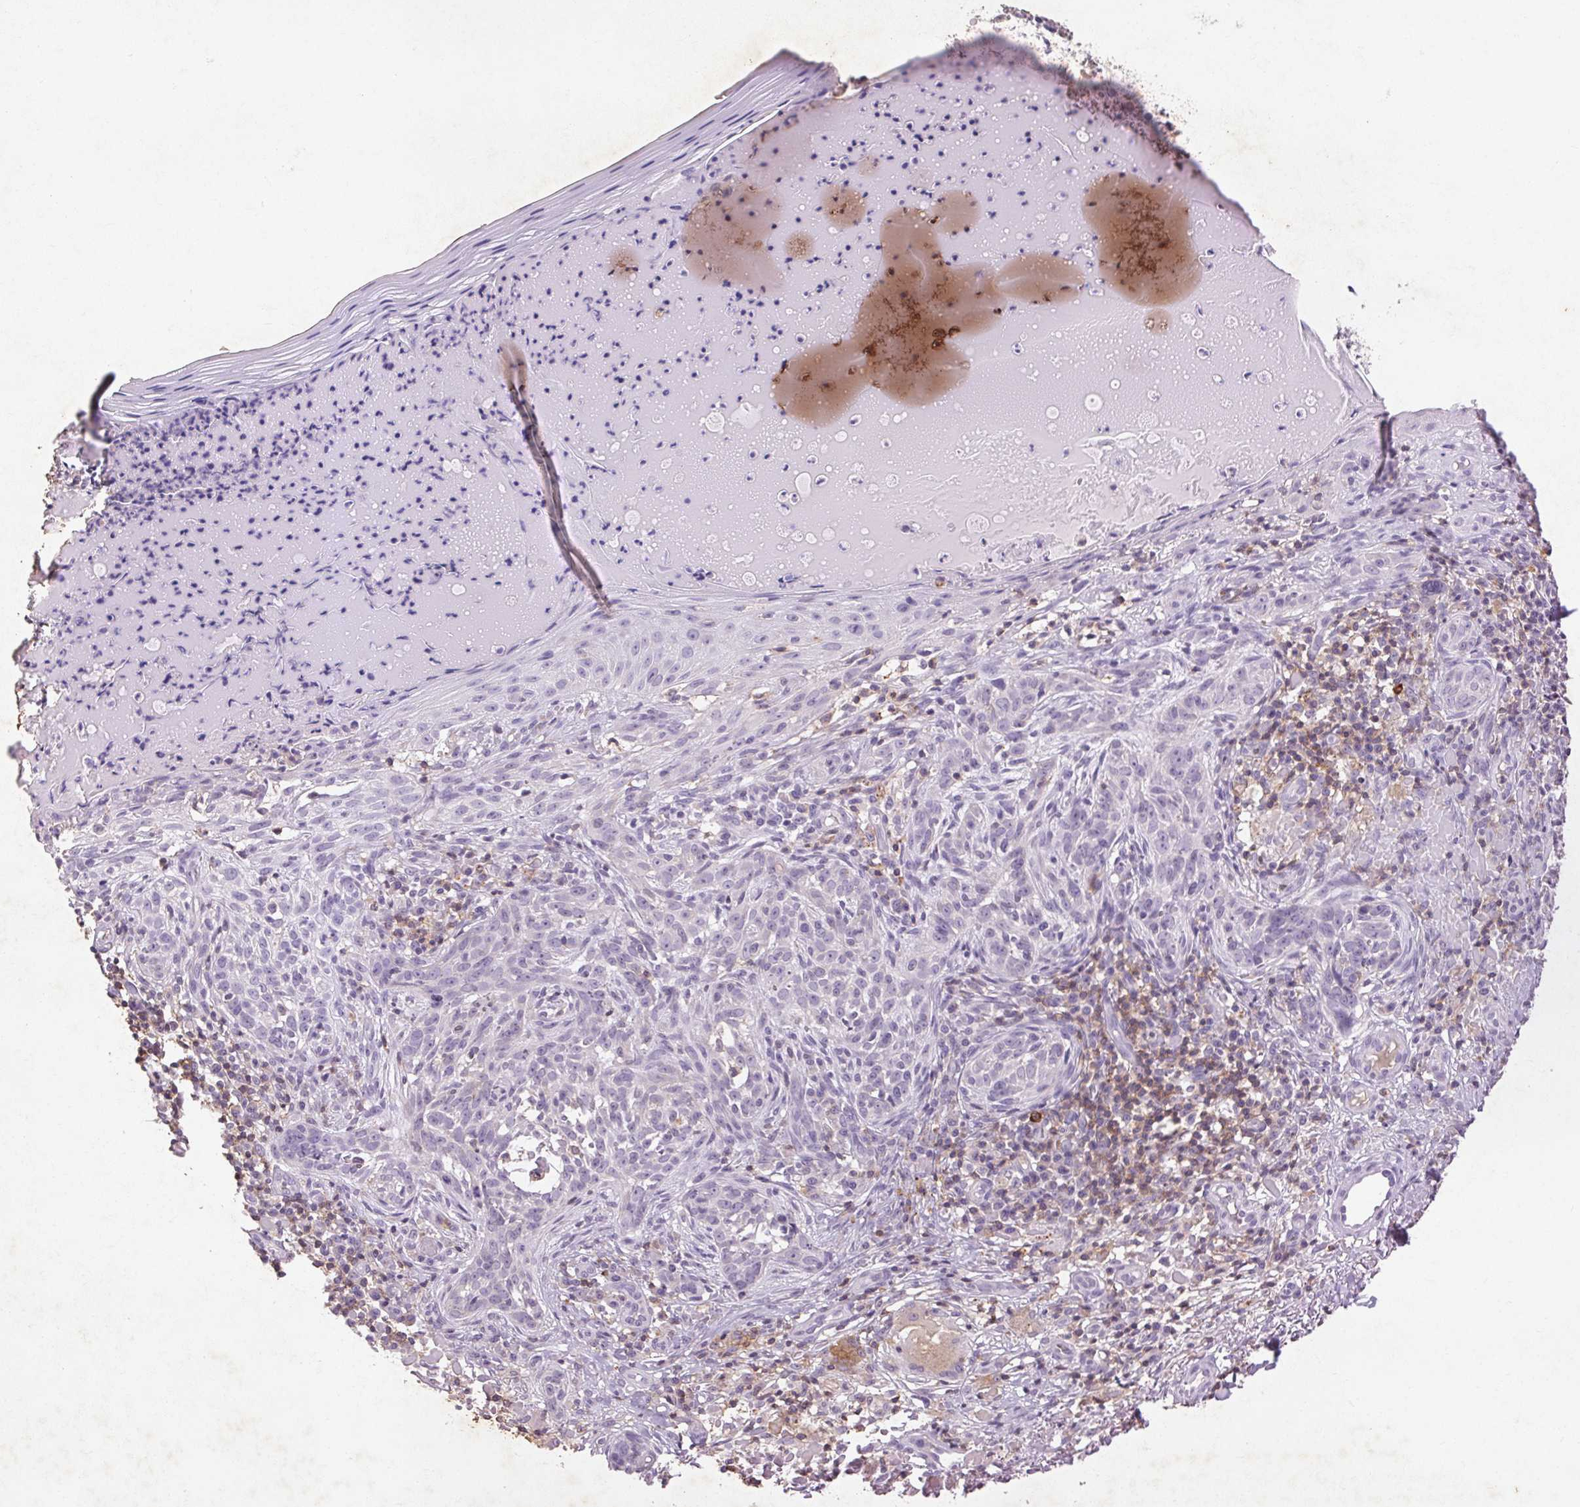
{"staining": {"intensity": "negative", "quantity": "none", "location": "none"}, "tissue": "skin cancer", "cell_type": "Tumor cells", "image_type": "cancer", "snomed": [{"axis": "morphology", "description": "Basal cell carcinoma"}, {"axis": "topography", "description": "Skin"}], "caption": "Tumor cells show no significant protein staining in basal cell carcinoma (skin).", "gene": "FNDC7", "patient": {"sex": "male", "age": 88}}